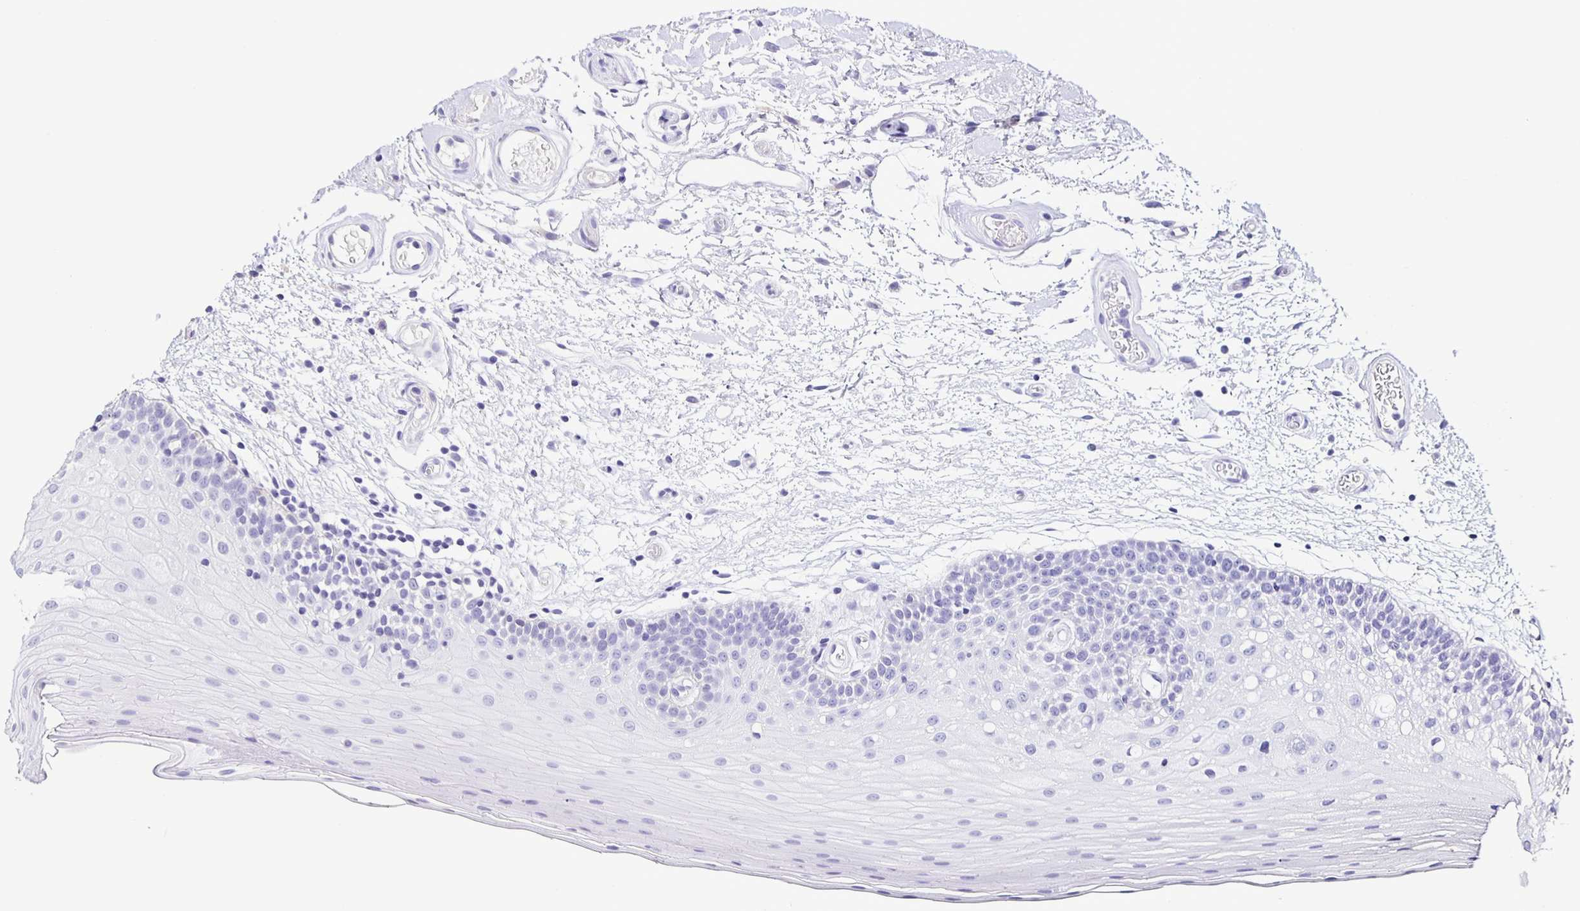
{"staining": {"intensity": "negative", "quantity": "none", "location": "none"}, "tissue": "oral mucosa", "cell_type": "Squamous epithelial cells", "image_type": "normal", "snomed": [{"axis": "morphology", "description": "Normal tissue, NOS"}, {"axis": "morphology", "description": "Squamous cell carcinoma, NOS"}, {"axis": "topography", "description": "Oral tissue"}, {"axis": "topography", "description": "Tounge, NOS"}, {"axis": "topography", "description": "Head-Neck"}], "caption": "Immunohistochemistry (IHC) histopathology image of benign human oral mucosa stained for a protein (brown), which reveals no staining in squamous epithelial cells.", "gene": "BOLL", "patient": {"sex": "male", "age": 62}}